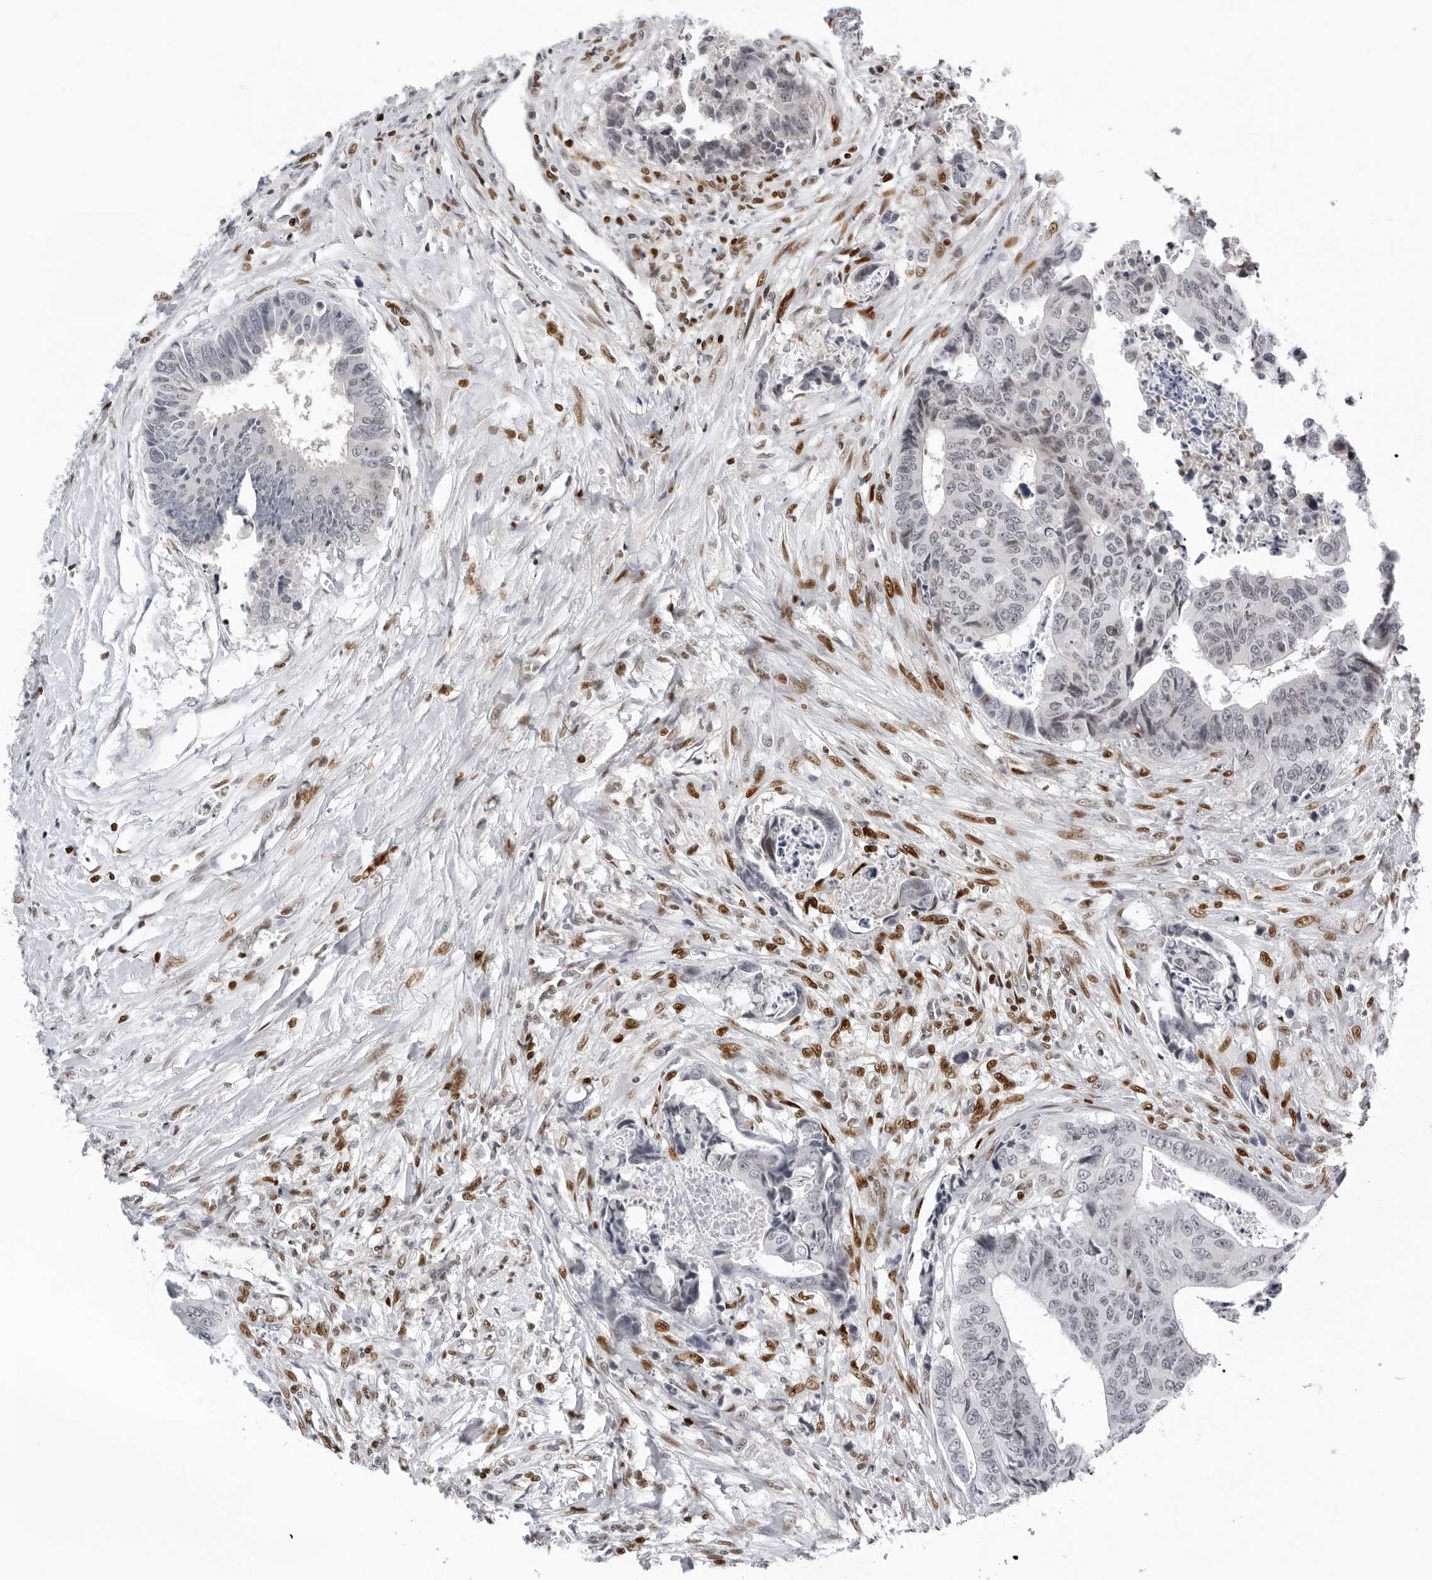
{"staining": {"intensity": "weak", "quantity": "<25%", "location": "nuclear"}, "tissue": "colorectal cancer", "cell_type": "Tumor cells", "image_type": "cancer", "snomed": [{"axis": "morphology", "description": "Adenocarcinoma, NOS"}, {"axis": "topography", "description": "Rectum"}], "caption": "A photomicrograph of colorectal adenocarcinoma stained for a protein displays no brown staining in tumor cells.", "gene": "OGG1", "patient": {"sex": "male", "age": 84}}